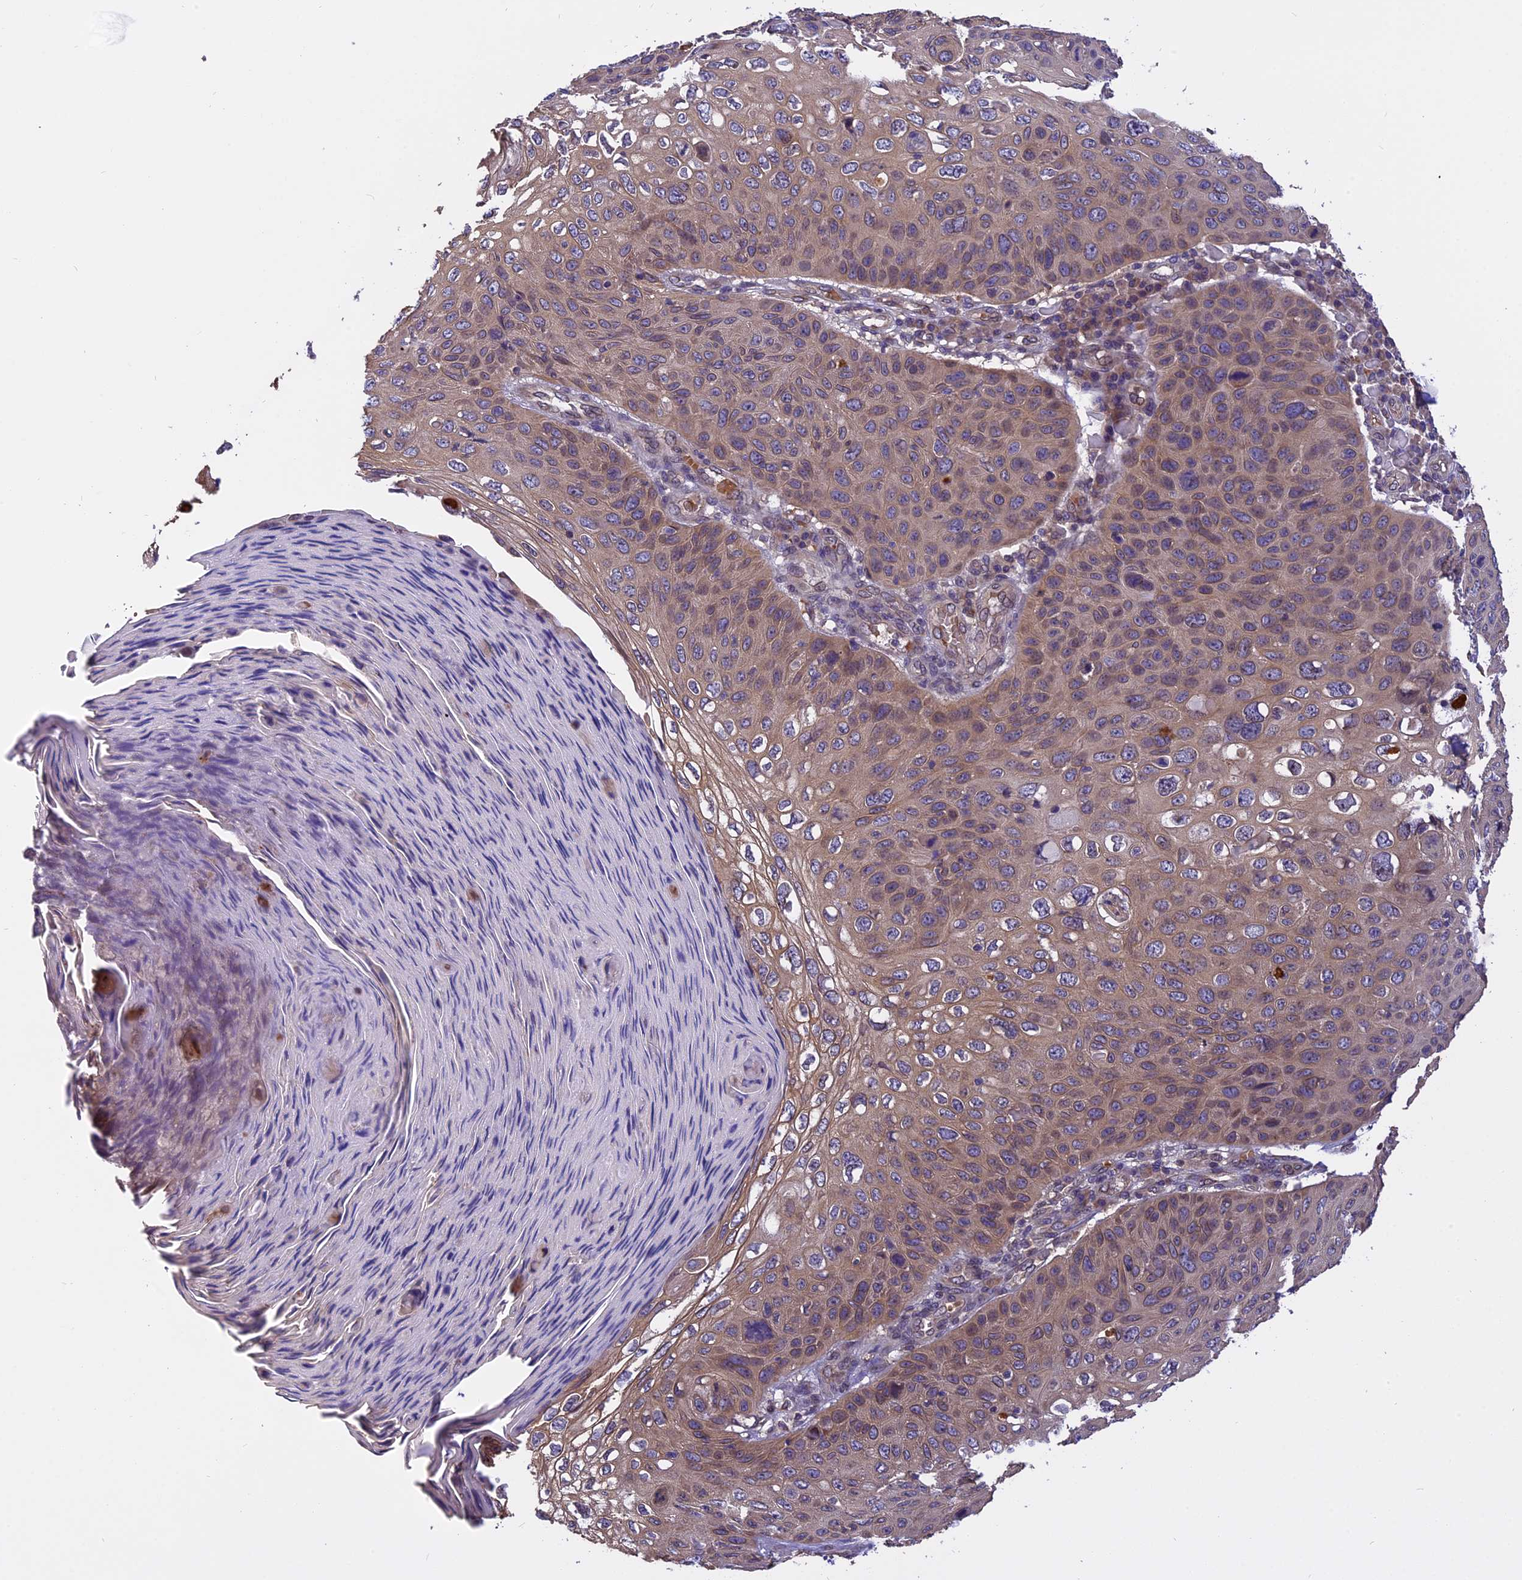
{"staining": {"intensity": "weak", "quantity": ">75%", "location": "cytoplasmic/membranous,nuclear"}, "tissue": "skin cancer", "cell_type": "Tumor cells", "image_type": "cancer", "snomed": [{"axis": "morphology", "description": "Squamous cell carcinoma, NOS"}, {"axis": "topography", "description": "Skin"}], "caption": "An IHC histopathology image of tumor tissue is shown. Protein staining in brown labels weak cytoplasmic/membranous and nuclear positivity in skin cancer within tumor cells. (brown staining indicates protein expression, while blue staining denotes nuclei).", "gene": "CHMP2A", "patient": {"sex": "female", "age": 90}}